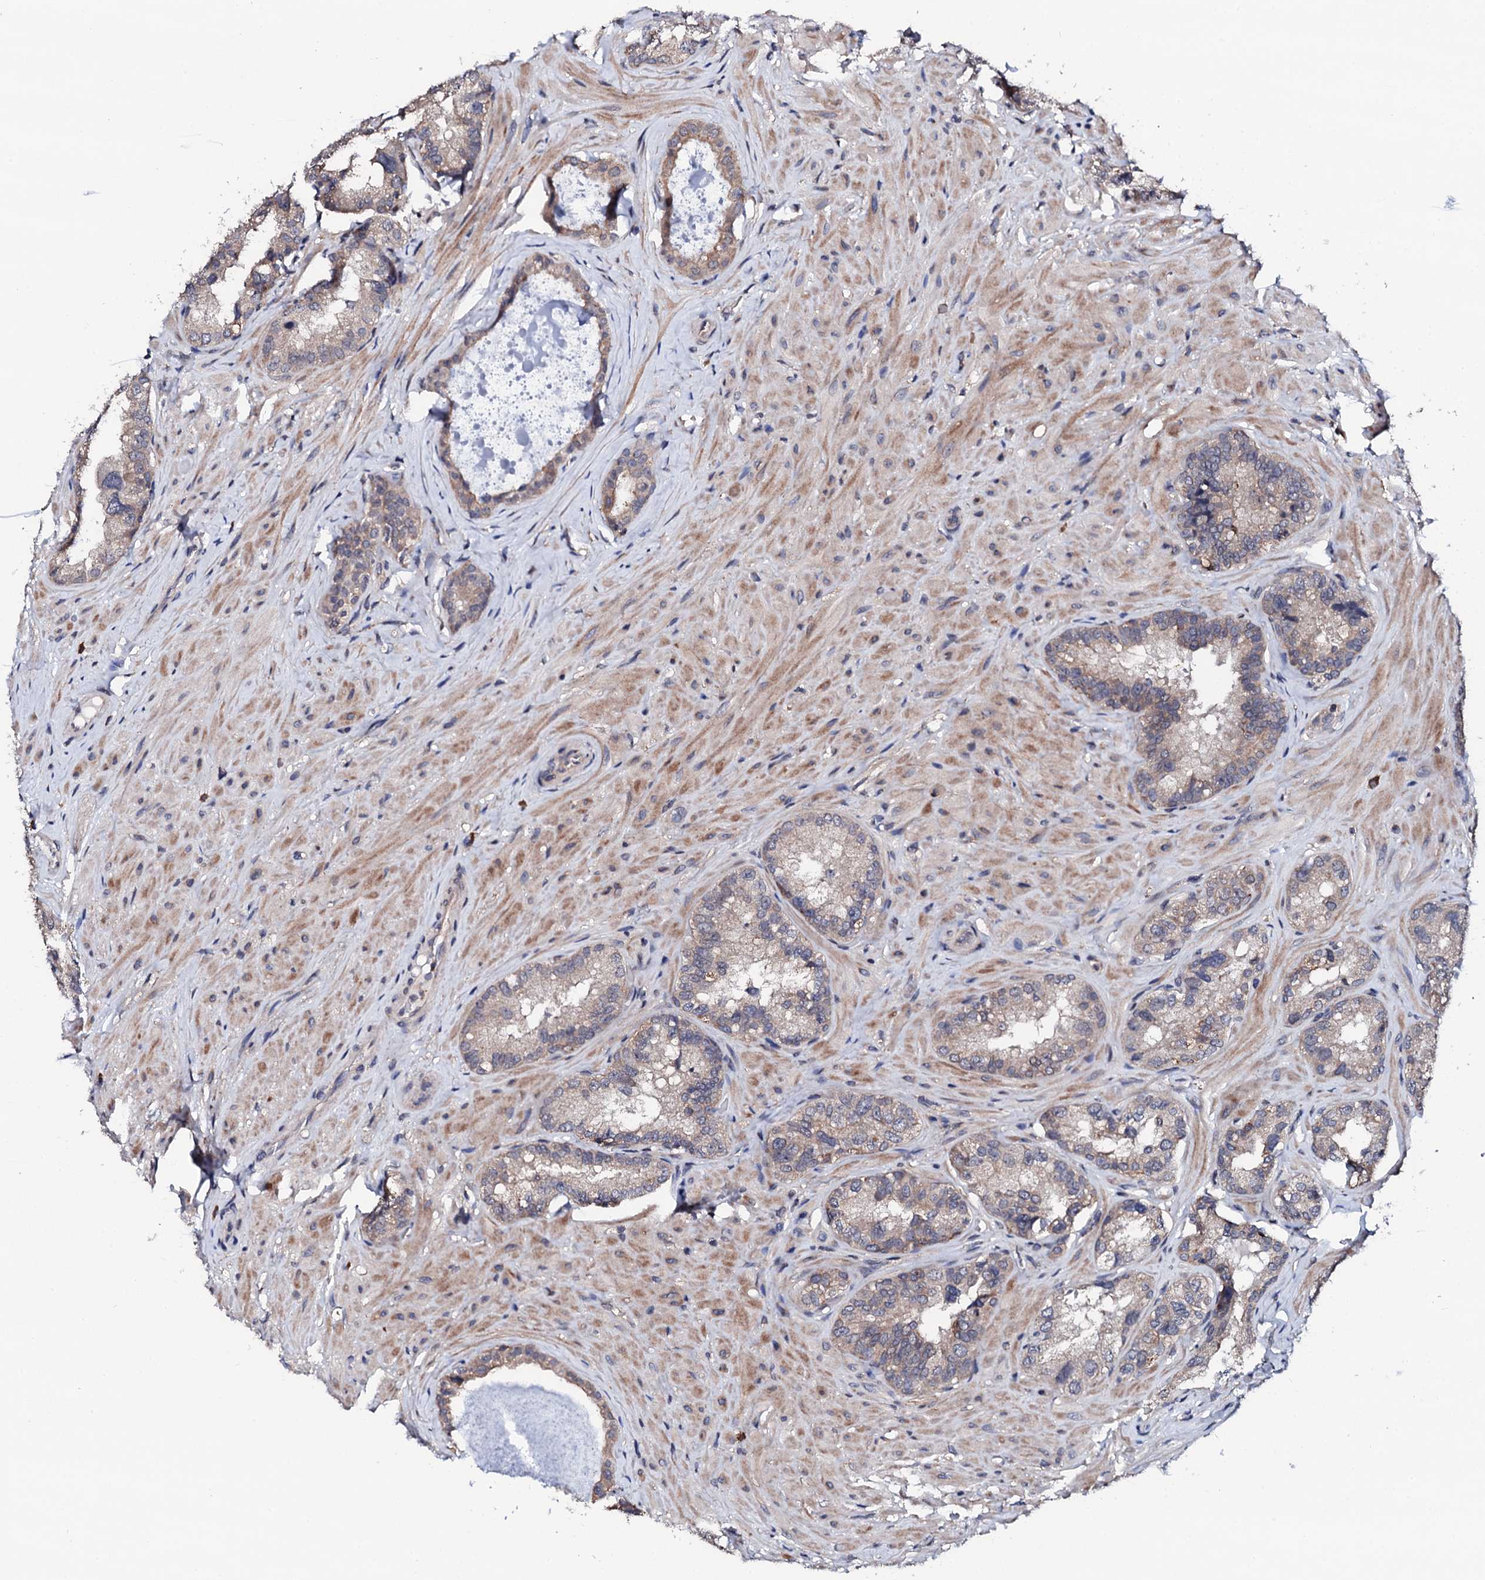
{"staining": {"intensity": "weak", "quantity": "<25%", "location": "cytoplasmic/membranous"}, "tissue": "seminal vesicle", "cell_type": "Glandular cells", "image_type": "normal", "snomed": [{"axis": "morphology", "description": "Normal tissue, NOS"}, {"axis": "topography", "description": "Seminal veicle"}, {"axis": "topography", "description": "Peripheral nerve tissue"}], "caption": "Seminal vesicle was stained to show a protein in brown. There is no significant staining in glandular cells. (Immunohistochemistry (ihc), brightfield microscopy, high magnification).", "gene": "EDC3", "patient": {"sex": "male", "age": 67}}